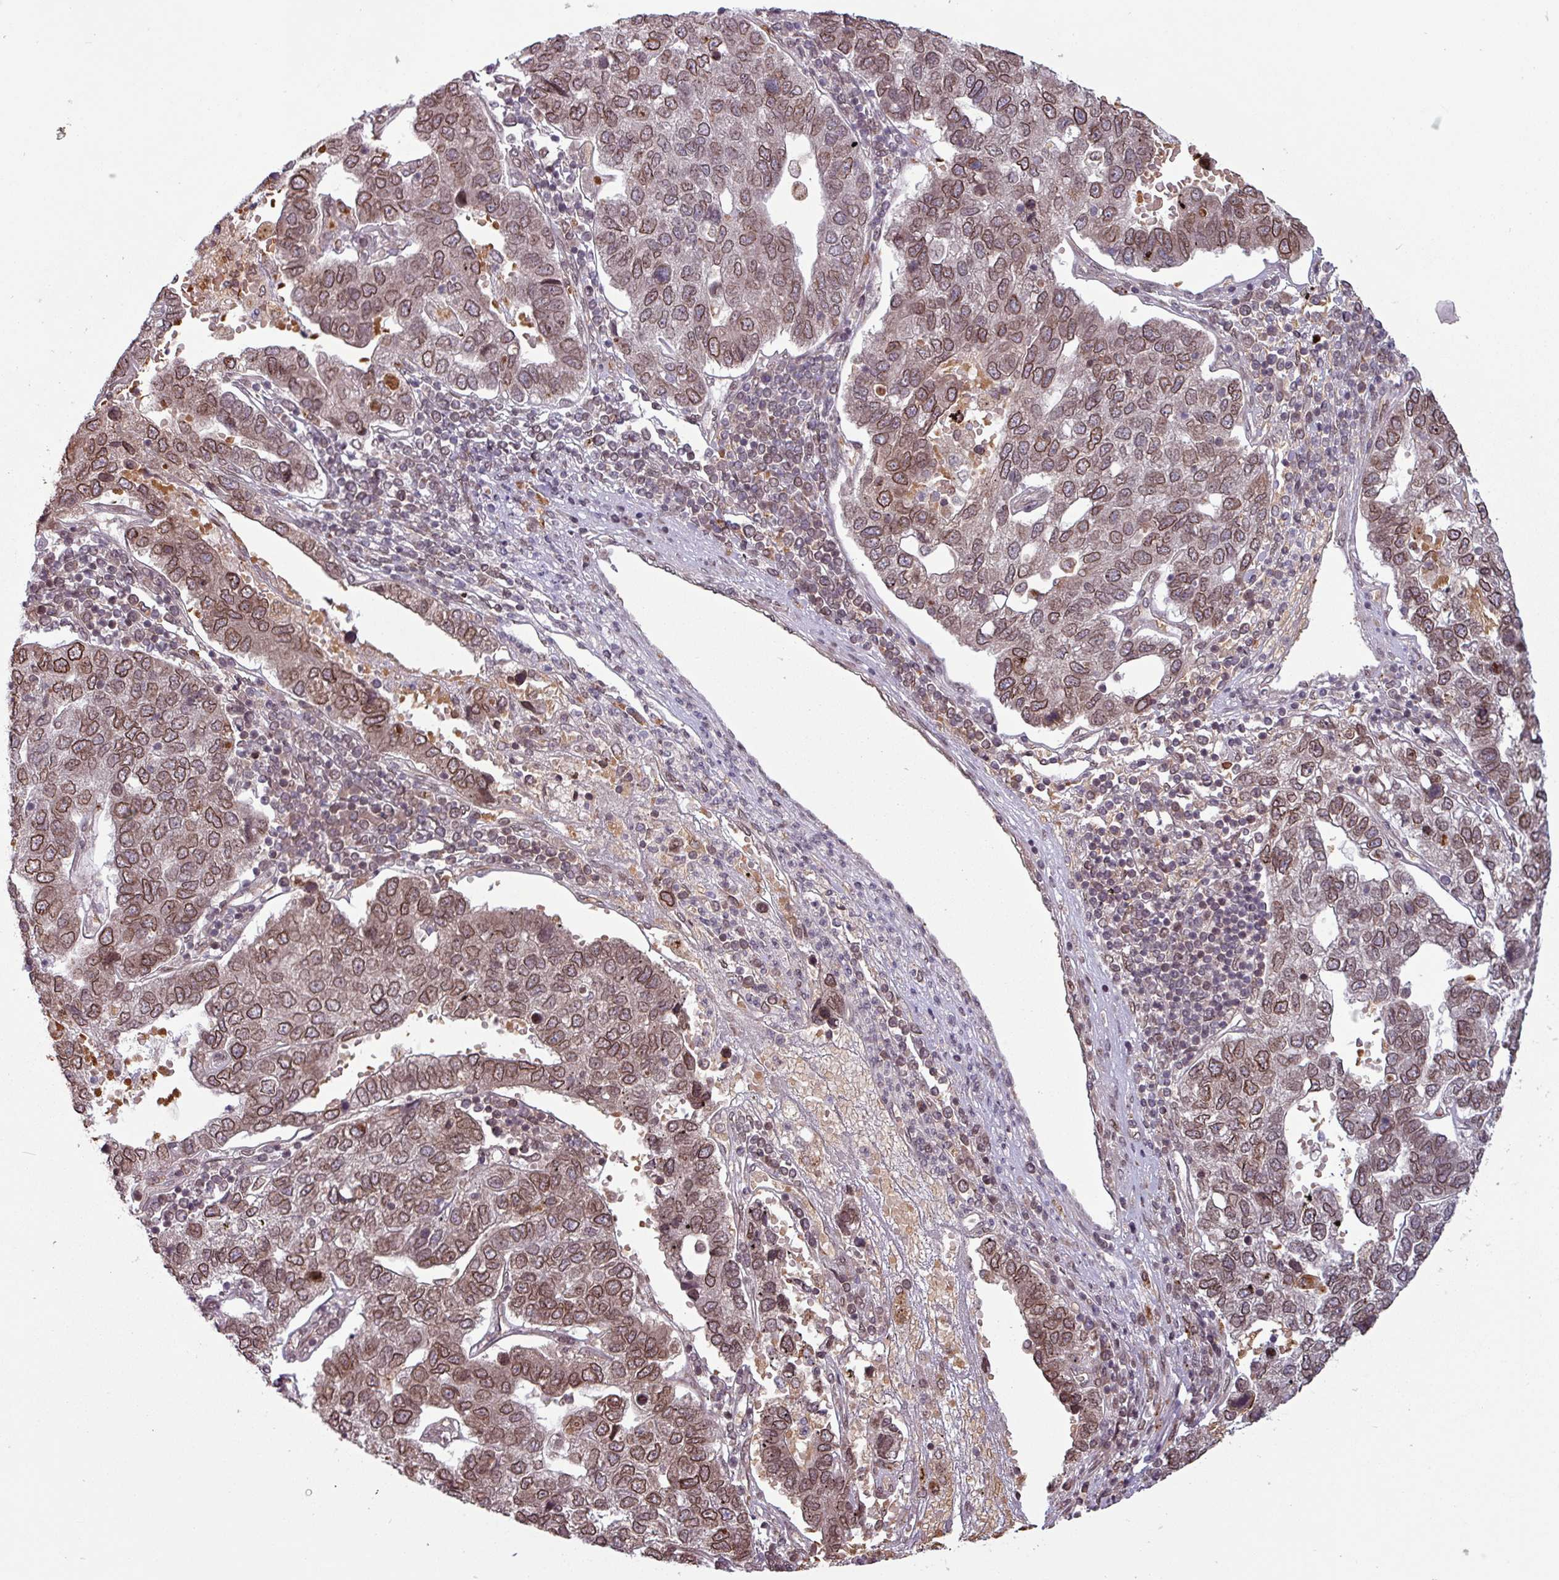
{"staining": {"intensity": "moderate", "quantity": ">75%", "location": "cytoplasmic/membranous,nuclear"}, "tissue": "pancreatic cancer", "cell_type": "Tumor cells", "image_type": "cancer", "snomed": [{"axis": "morphology", "description": "Adenocarcinoma, NOS"}, {"axis": "topography", "description": "Pancreas"}], "caption": "Brown immunohistochemical staining in pancreatic adenocarcinoma demonstrates moderate cytoplasmic/membranous and nuclear positivity in approximately >75% of tumor cells.", "gene": "RBM4B", "patient": {"sex": "female", "age": 61}}